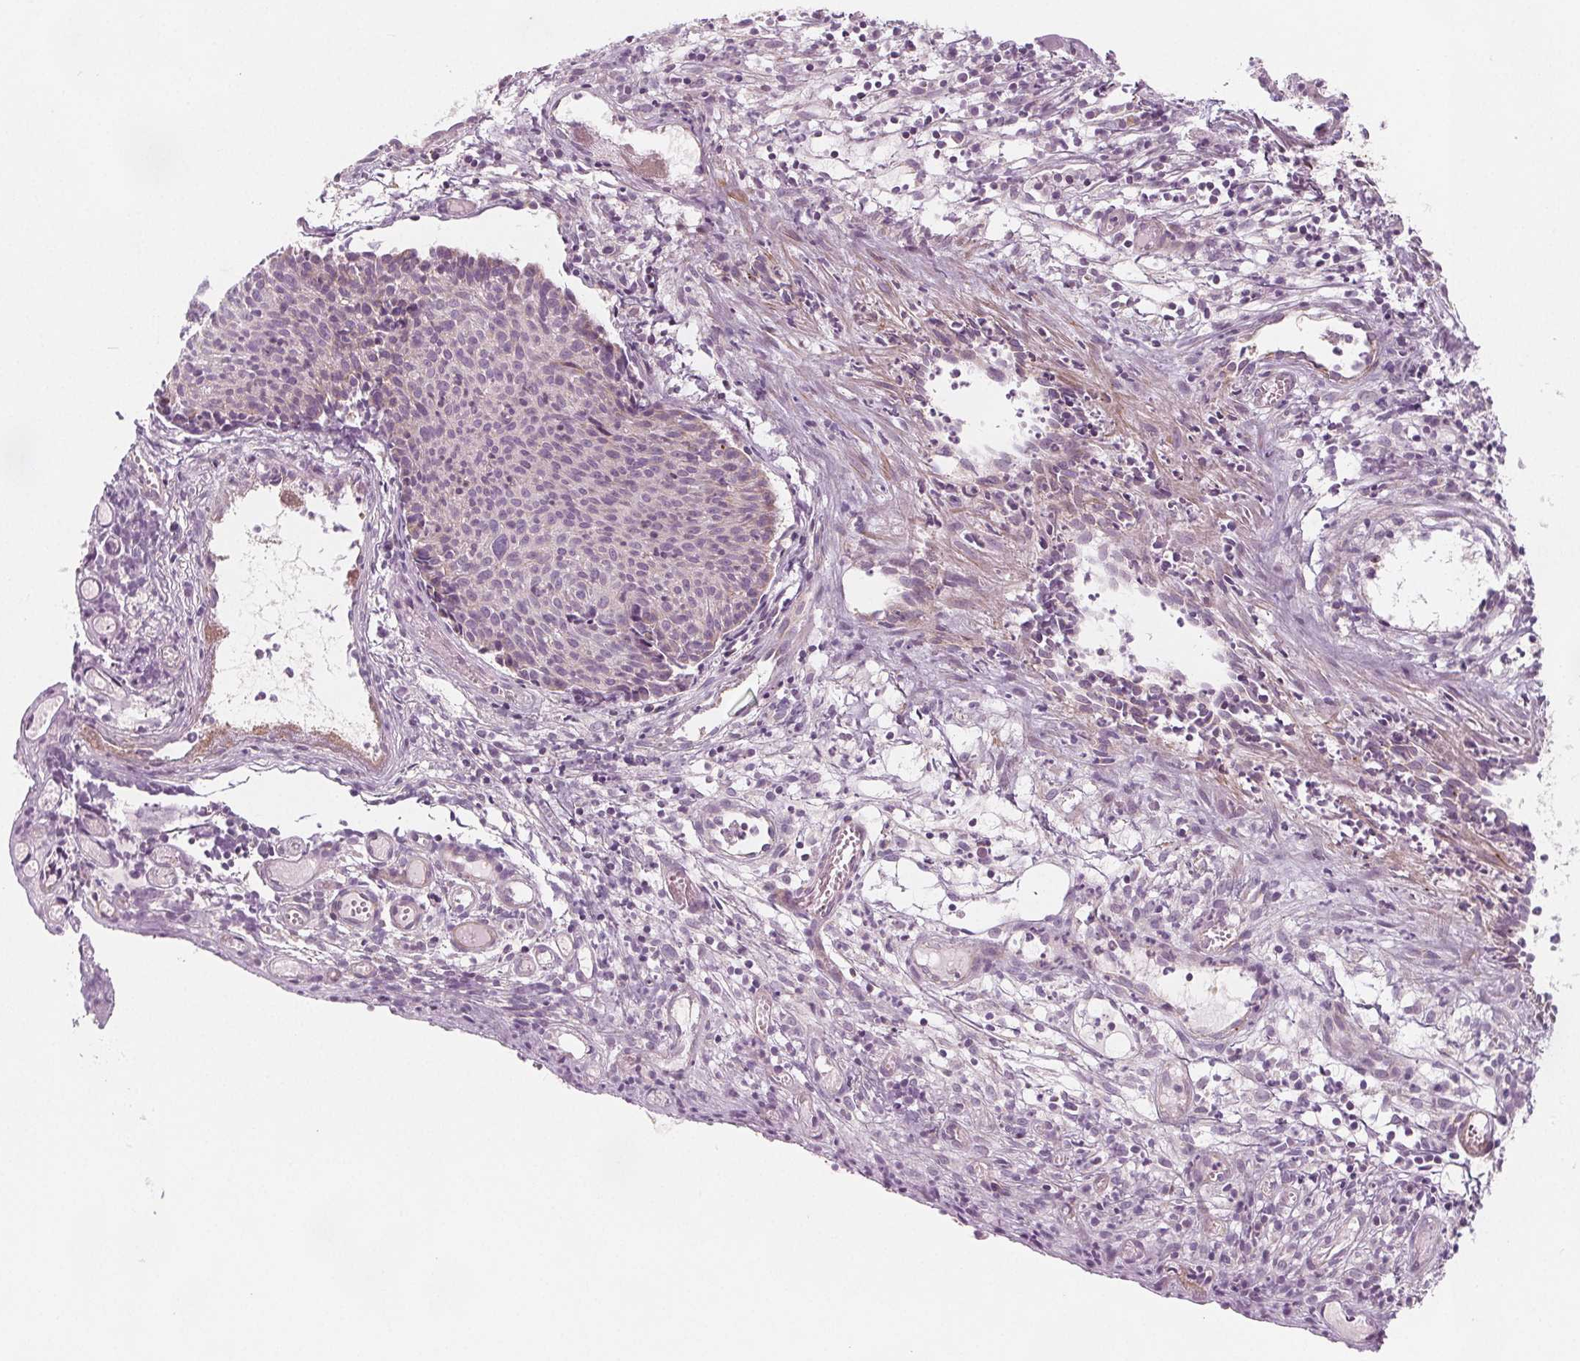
{"staining": {"intensity": "negative", "quantity": "none", "location": "none"}, "tissue": "cervical cancer", "cell_type": "Tumor cells", "image_type": "cancer", "snomed": [{"axis": "morphology", "description": "Squamous cell carcinoma, NOS"}, {"axis": "topography", "description": "Cervix"}], "caption": "DAB immunohistochemical staining of human cervical squamous cell carcinoma exhibits no significant positivity in tumor cells.", "gene": "ADAM33", "patient": {"sex": "female", "age": 30}}